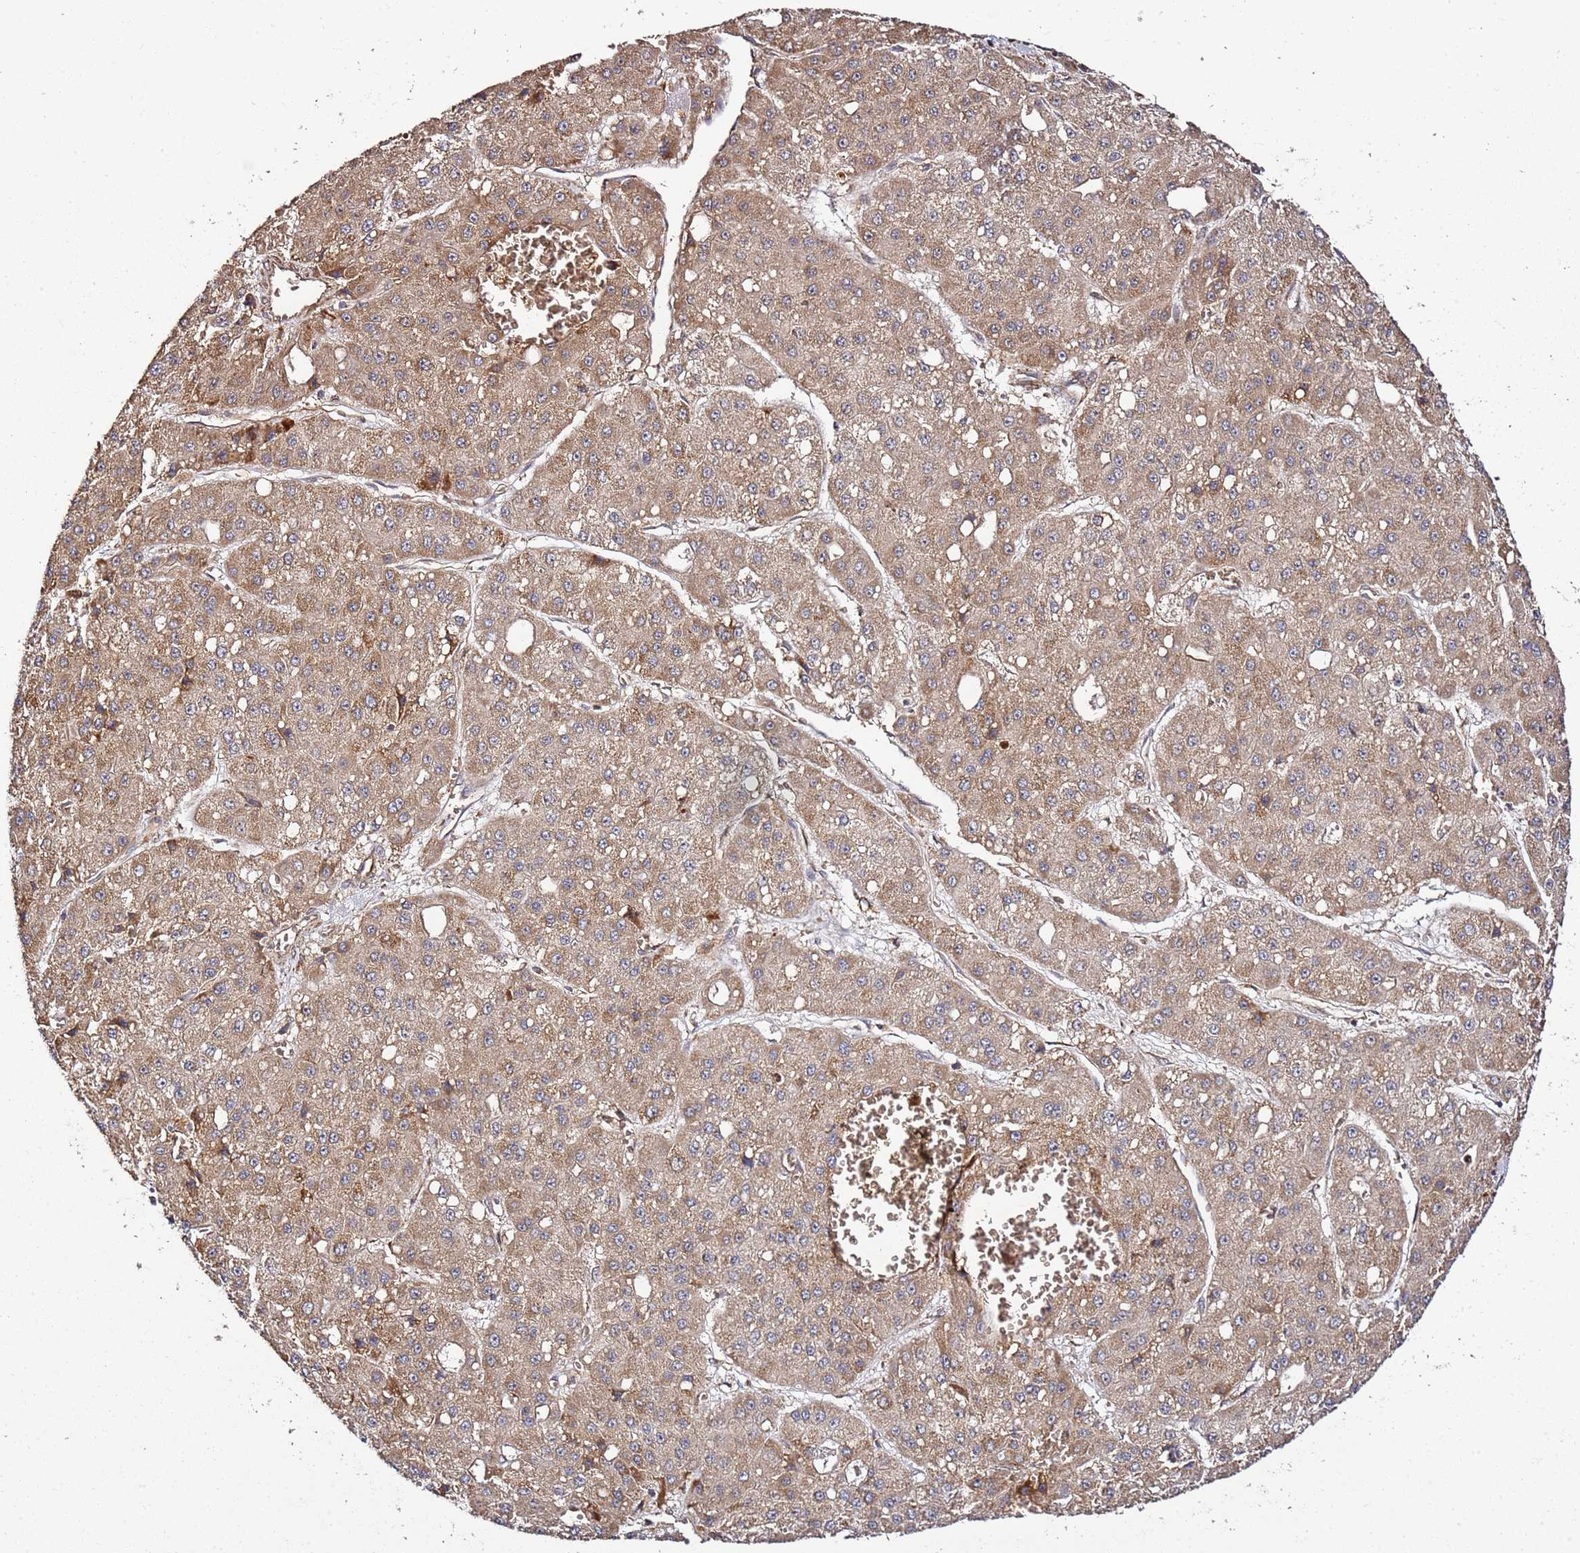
{"staining": {"intensity": "moderate", "quantity": ">75%", "location": "cytoplasmic/membranous"}, "tissue": "liver cancer", "cell_type": "Tumor cells", "image_type": "cancer", "snomed": [{"axis": "morphology", "description": "Carcinoma, Hepatocellular, NOS"}, {"axis": "topography", "description": "Liver"}], "caption": "Human liver cancer (hepatocellular carcinoma) stained with a brown dye reveals moderate cytoplasmic/membranous positive staining in about >75% of tumor cells.", "gene": "TM2D2", "patient": {"sex": "male", "age": 47}}